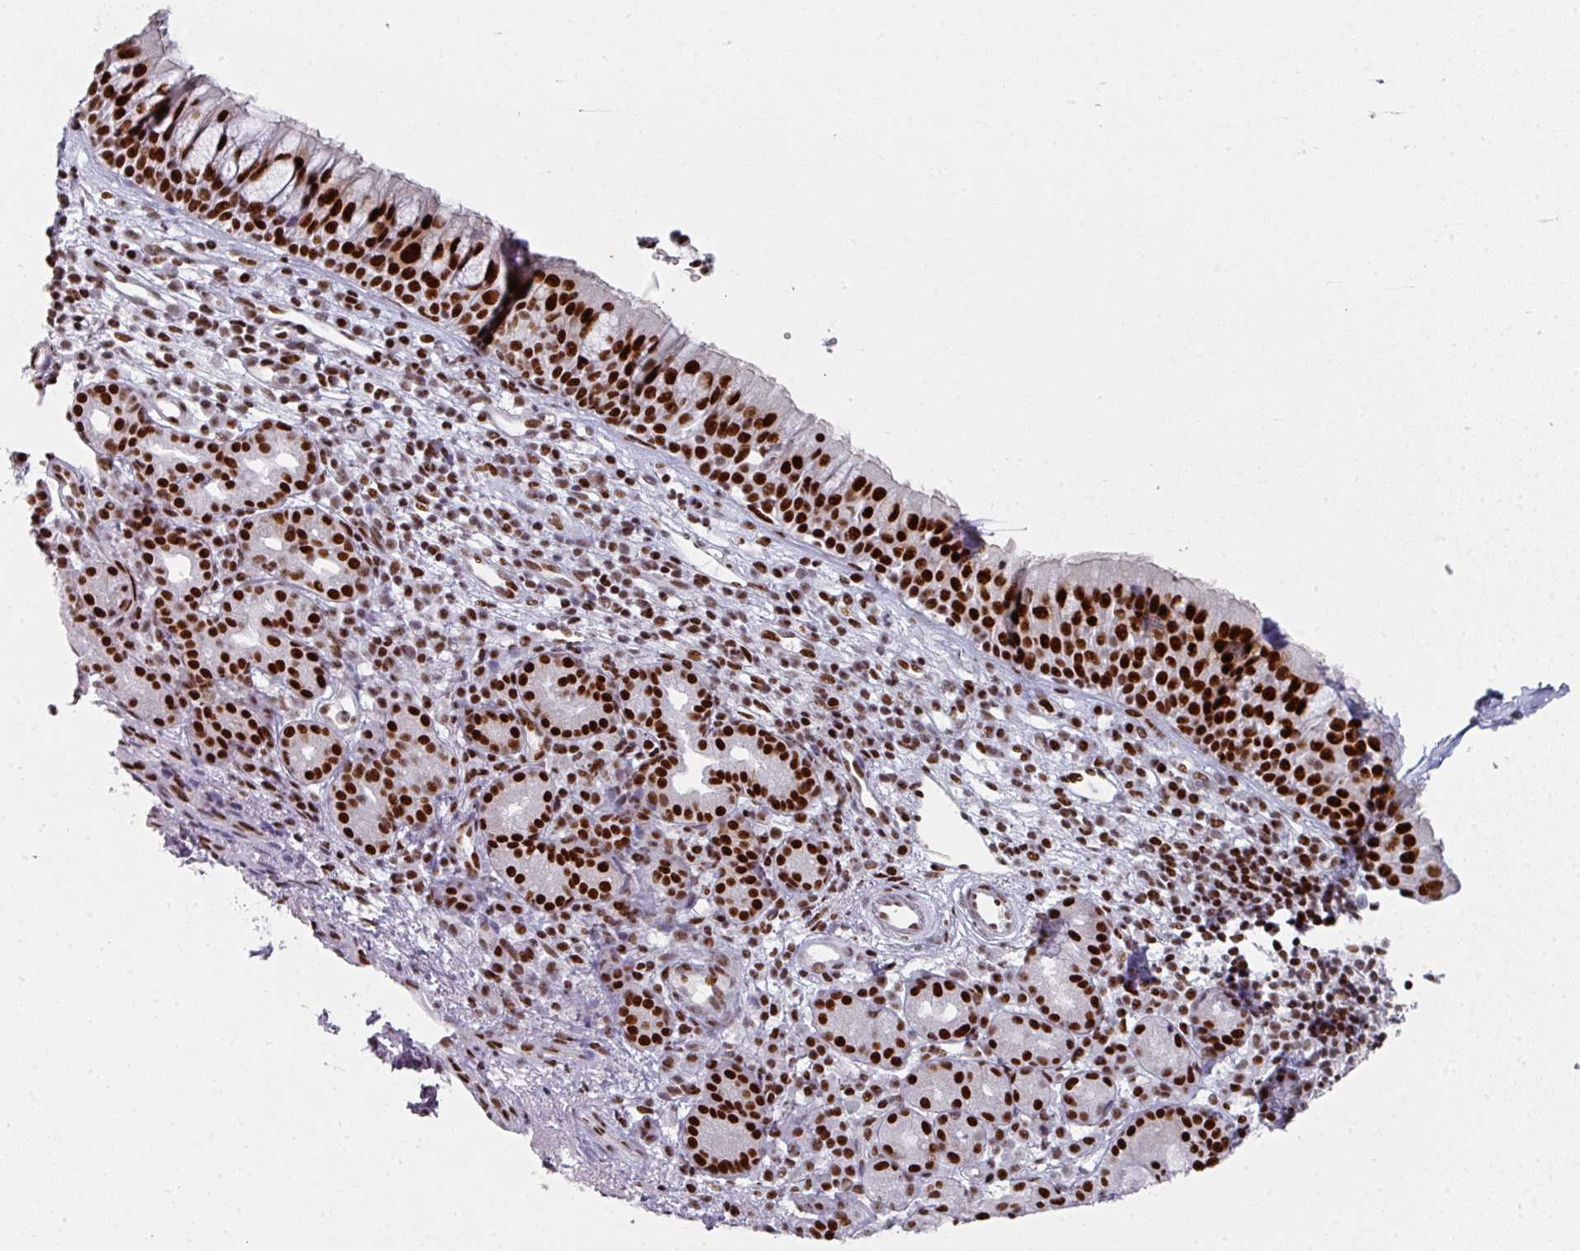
{"staining": {"intensity": "strong", "quantity": ">75%", "location": "nuclear"}, "tissue": "nasopharynx", "cell_type": "Respiratory epithelial cells", "image_type": "normal", "snomed": [{"axis": "morphology", "description": "Normal tissue, NOS"}, {"axis": "topography", "description": "Nasopharynx"}], "caption": "Strong nuclear expression is seen in about >75% of respiratory epithelial cells in normal nasopharynx. (Brightfield microscopy of DAB IHC at high magnification).", "gene": "SF3B5", "patient": {"sex": "female", "age": 62}}